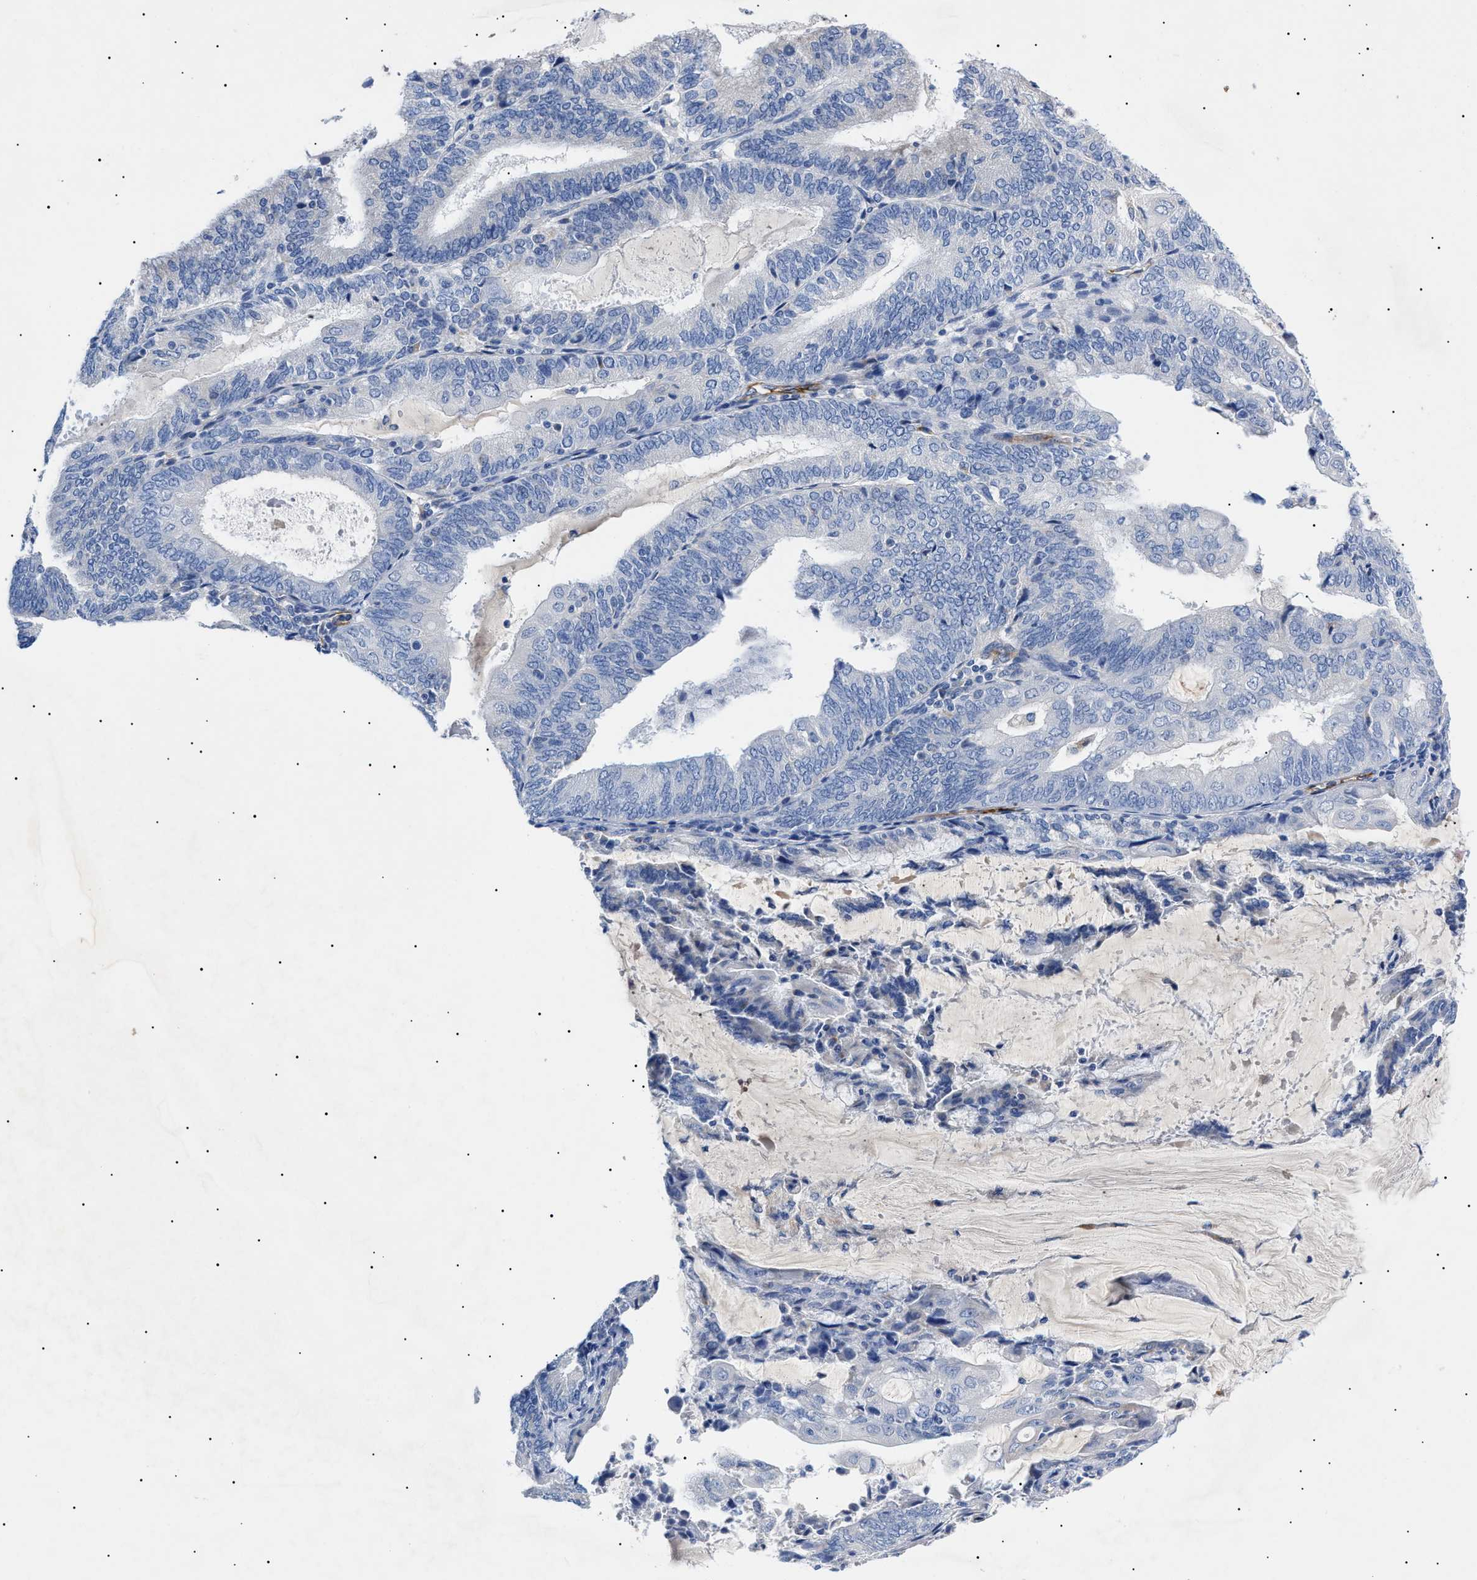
{"staining": {"intensity": "negative", "quantity": "none", "location": "none"}, "tissue": "endometrial cancer", "cell_type": "Tumor cells", "image_type": "cancer", "snomed": [{"axis": "morphology", "description": "Adenocarcinoma, NOS"}, {"axis": "topography", "description": "Endometrium"}], "caption": "Immunohistochemical staining of human endometrial cancer (adenocarcinoma) displays no significant expression in tumor cells. (DAB (3,3'-diaminobenzidine) immunohistochemistry (IHC) with hematoxylin counter stain).", "gene": "ACKR1", "patient": {"sex": "female", "age": 81}}